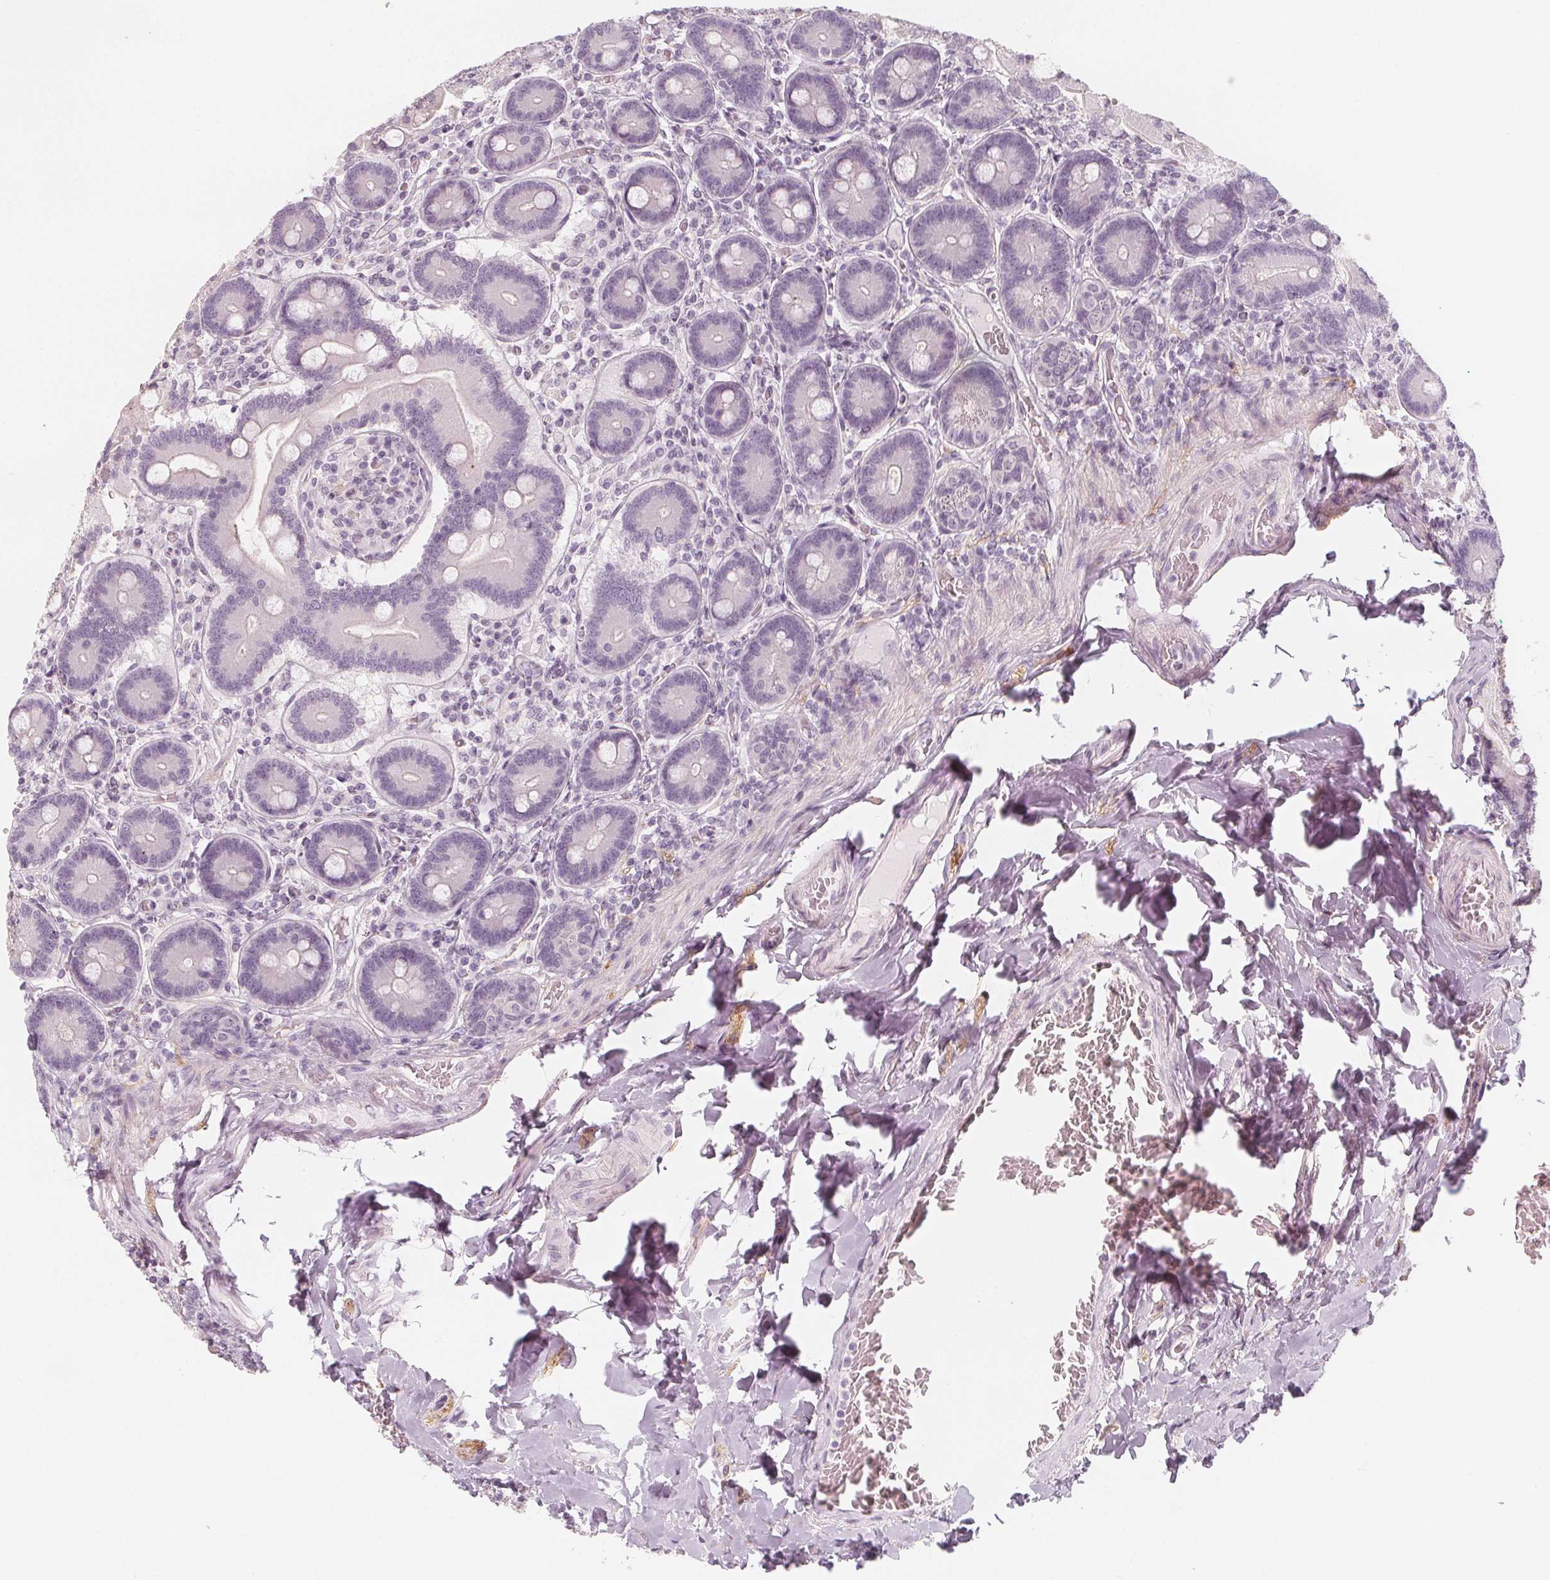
{"staining": {"intensity": "negative", "quantity": "none", "location": "none"}, "tissue": "duodenum", "cell_type": "Glandular cells", "image_type": "normal", "snomed": [{"axis": "morphology", "description": "Normal tissue, NOS"}, {"axis": "topography", "description": "Duodenum"}], "caption": "Immunohistochemical staining of benign duodenum displays no significant expression in glandular cells.", "gene": "MAP1A", "patient": {"sex": "female", "age": 62}}